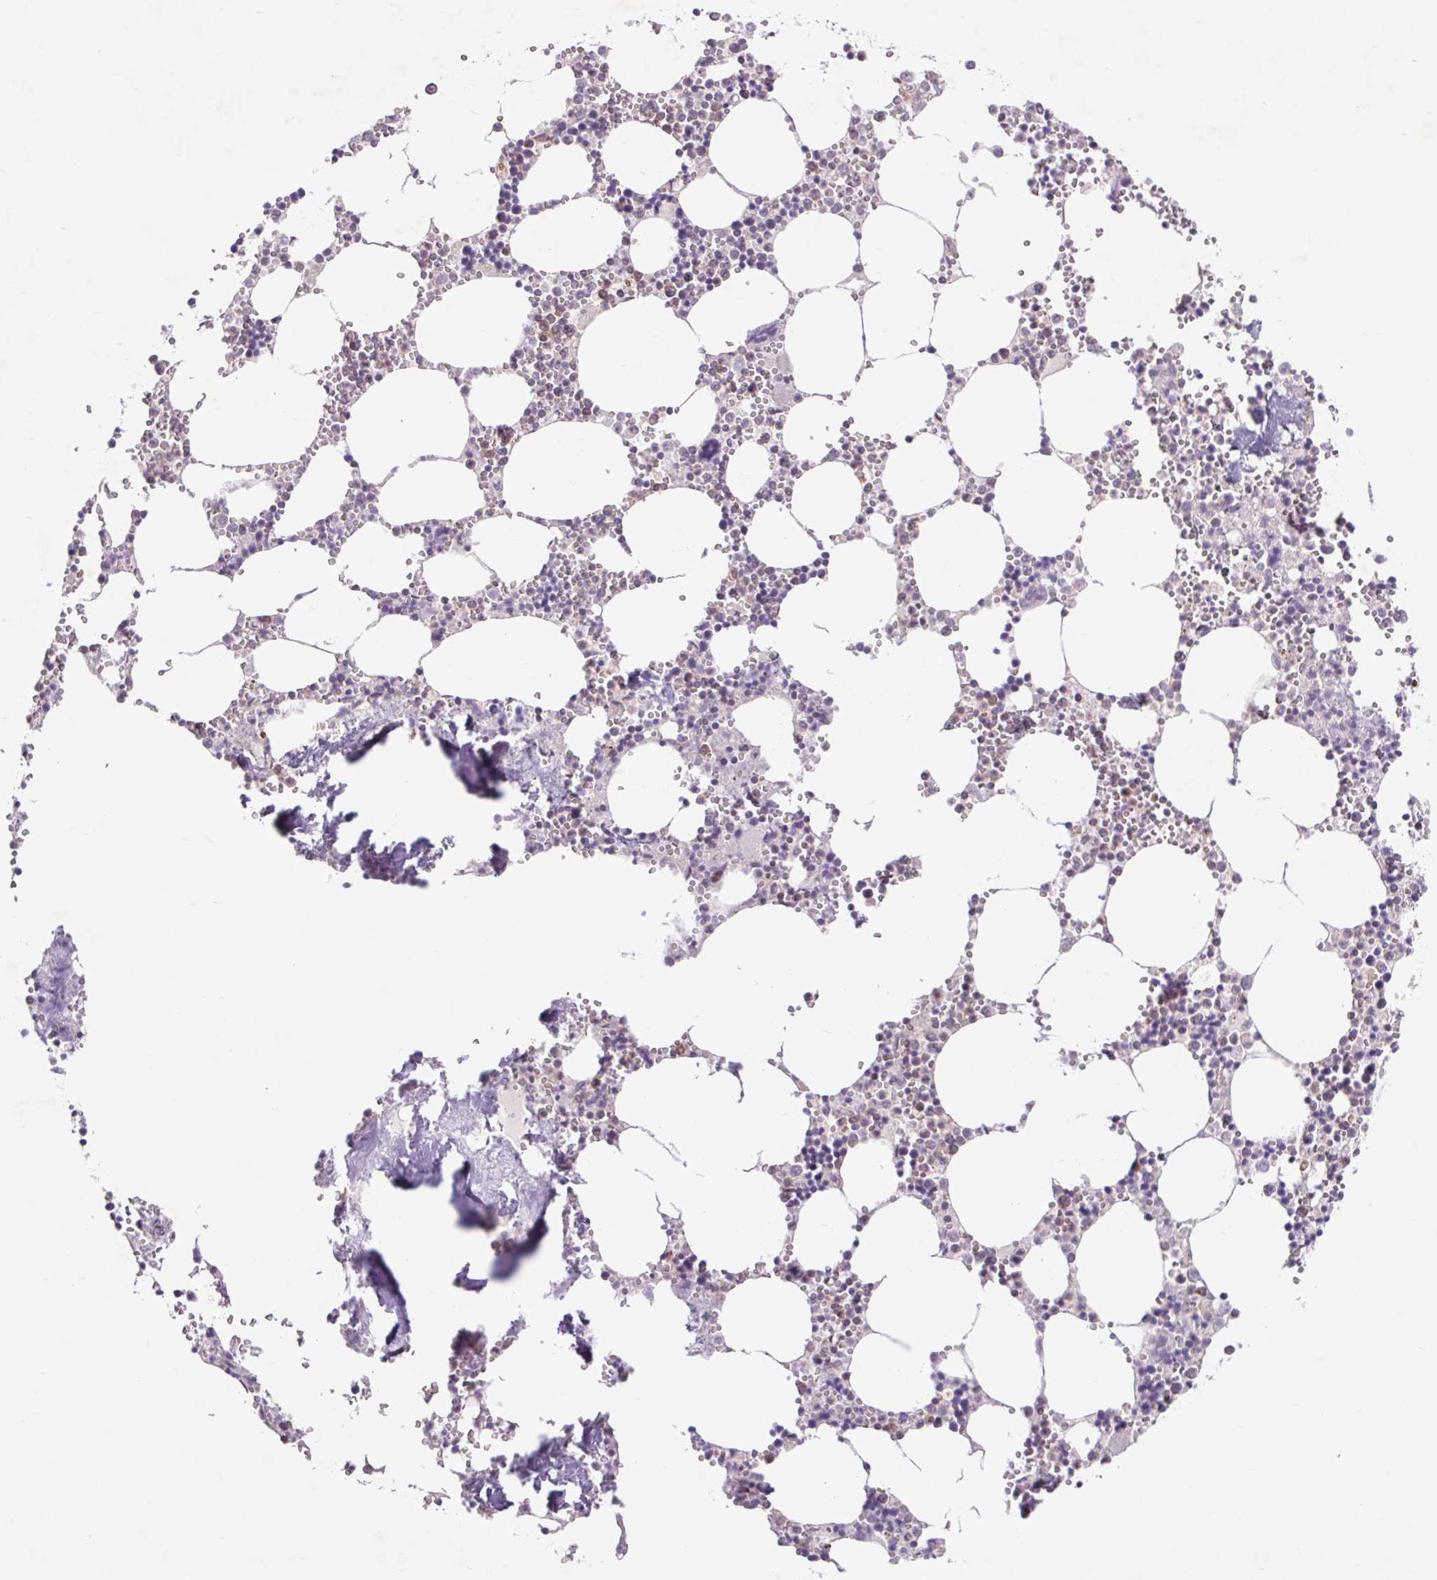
{"staining": {"intensity": "weak", "quantity": "<25%", "location": "cytoplasmic/membranous"}, "tissue": "bone marrow", "cell_type": "Hematopoietic cells", "image_type": "normal", "snomed": [{"axis": "morphology", "description": "Normal tissue, NOS"}, {"axis": "topography", "description": "Bone marrow"}], "caption": "The micrograph exhibits no staining of hematopoietic cells in unremarkable bone marrow. (IHC, brightfield microscopy, high magnification).", "gene": "HFE", "patient": {"sex": "male", "age": 54}}